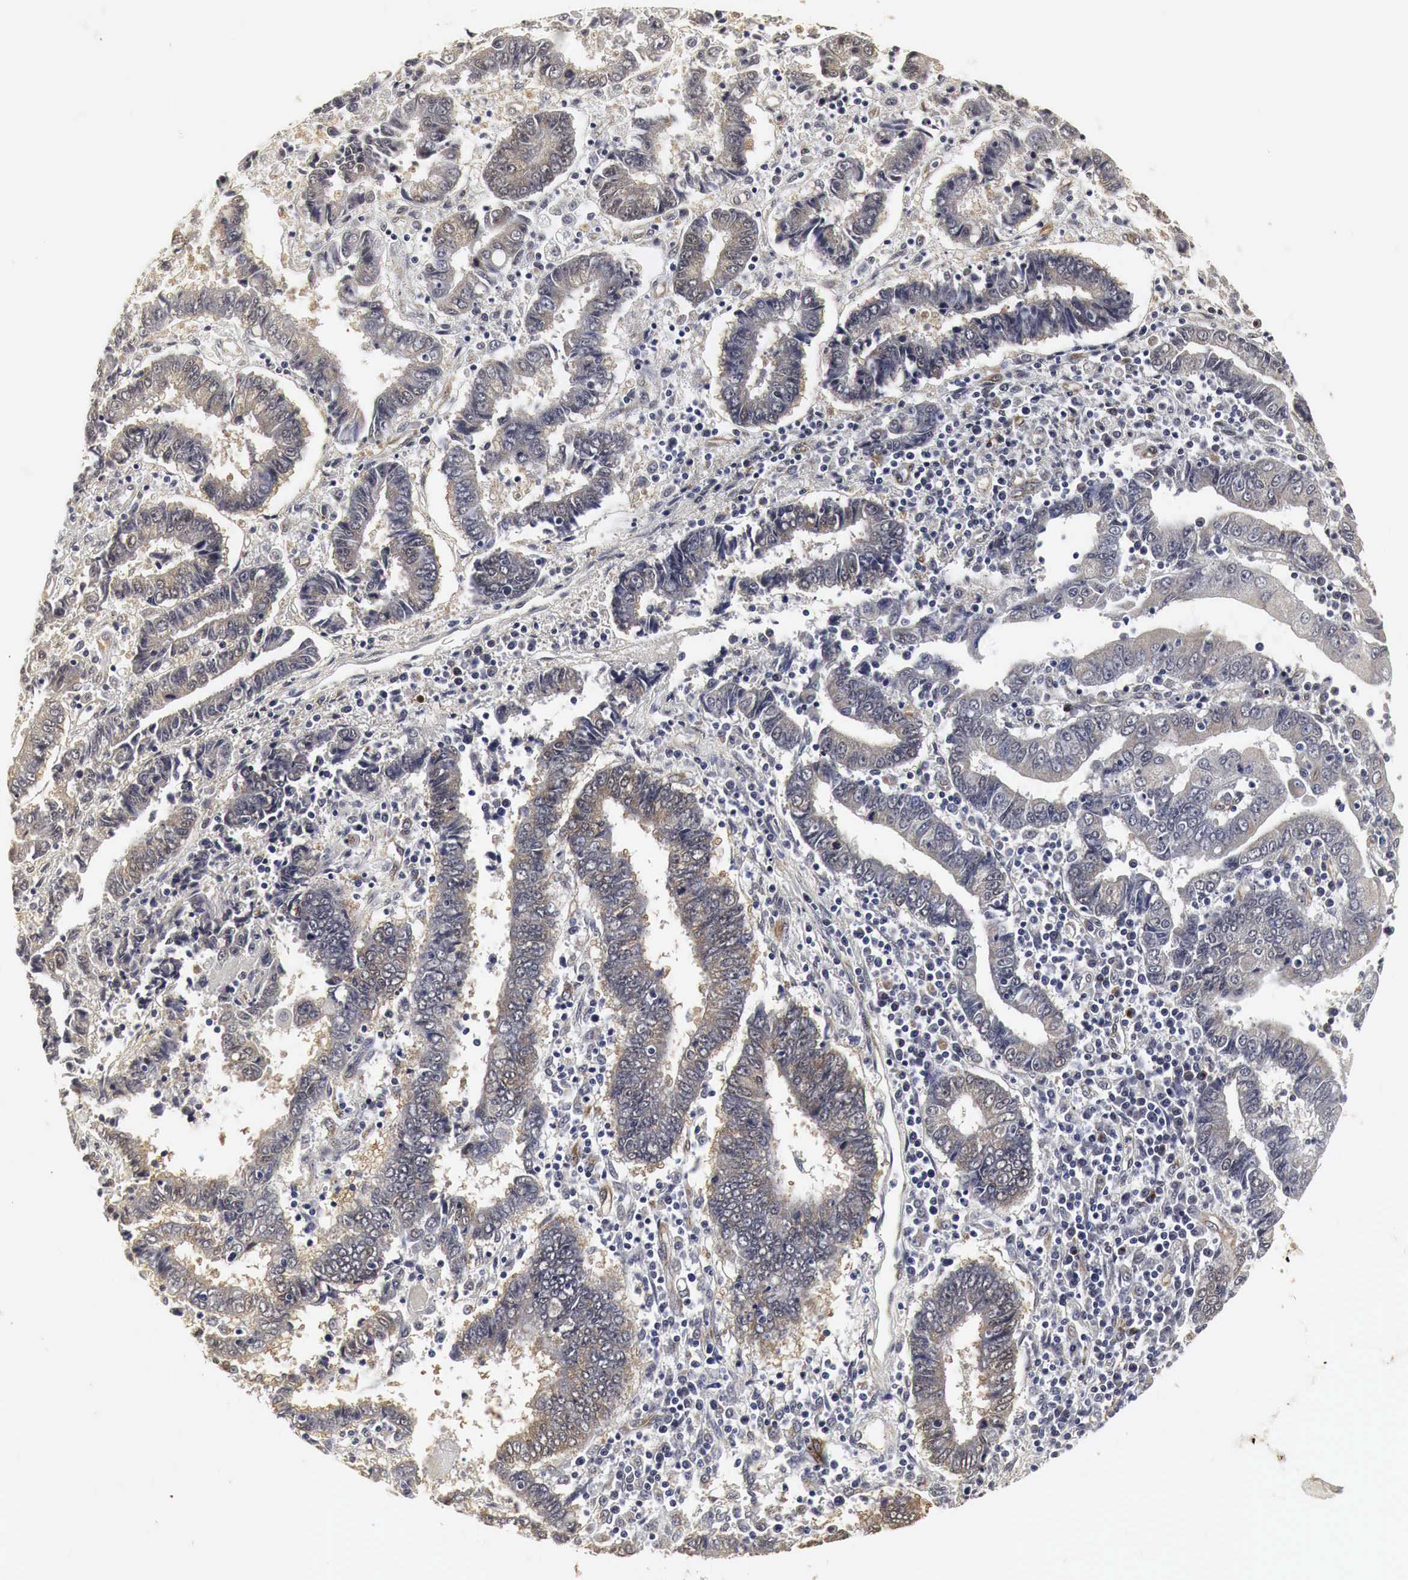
{"staining": {"intensity": "weak", "quantity": "<25%", "location": "cytoplasmic/membranous"}, "tissue": "endometrial cancer", "cell_type": "Tumor cells", "image_type": "cancer", "snomed": [{"axis": "morphology", "description": "Adenocarcinoma, NOS"}, {"axis": "topography", "description": "Endometrium"}], "caption": "High power microscopy image of an IHC photomicrograph of endometrial cancer (adenocarcinoma), revealing no significant staining in tumor cells.", "gene": "SPIN1", "patient": {"sex": "female", "age": 75}}